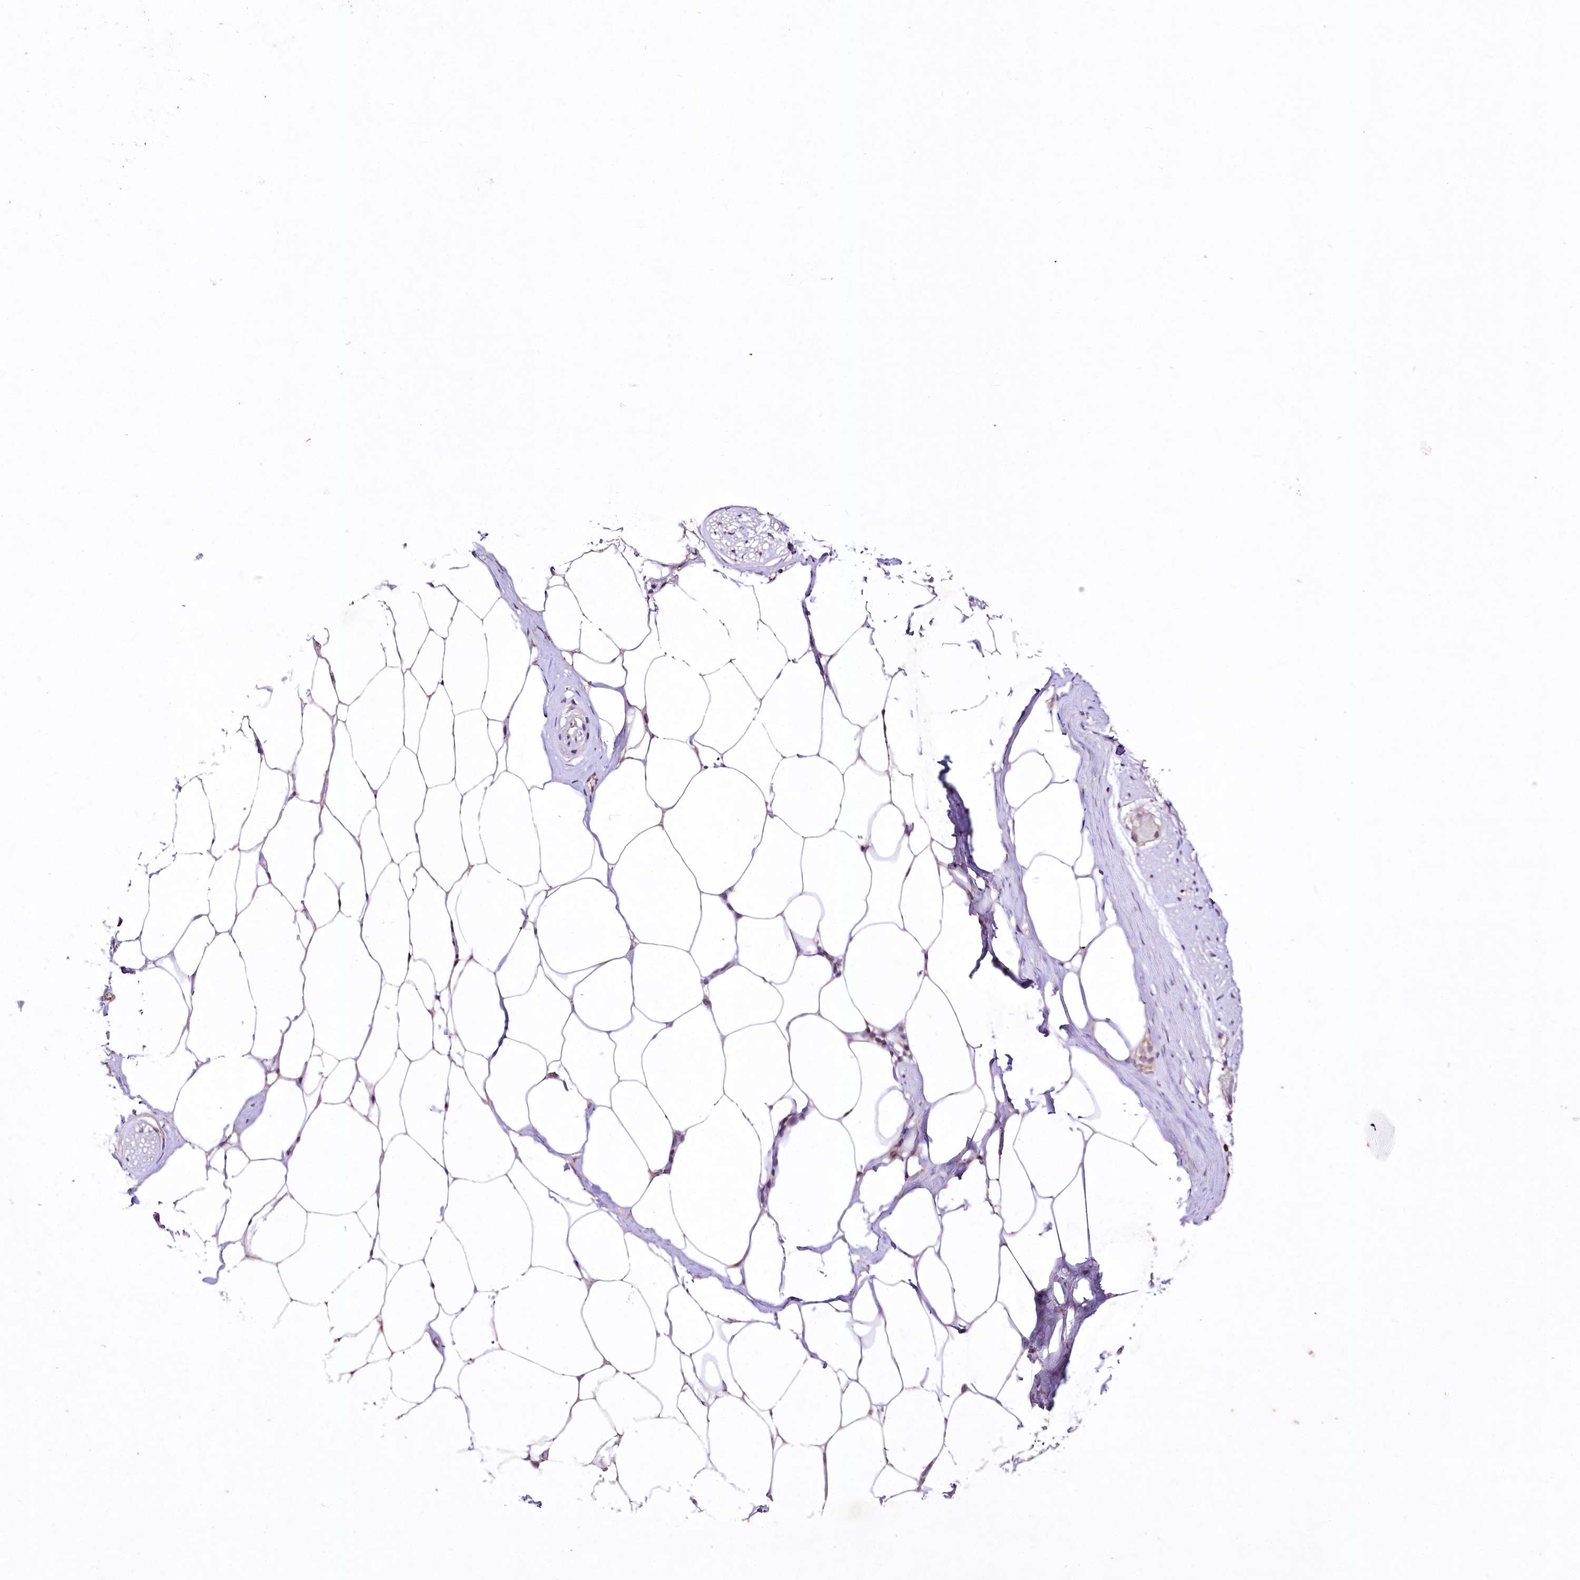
{"staining": {"intensity": "negative", "quantity": "none", "location": "none"}, "tissue": "adipose tissue", "cell_type": "Adipocytes", "image_type": "normal", "snomed": [{"axis": "morphology", "description": "Normal tissue, NOS"}, {"axis": "morphology", "description": "Adenocarcinoma, Low grade"}, {"axis": "topography", "description": "Prostate"}, {"axis": "topography", "description": "Peripheral nerve tissue"}], "caption": "Immunohistochemistry image of unremarkable adipose tissue stained for a protein (brown), which reveals no staining in adipocytes.", "gene": "ENPP1", "patient": {"sex": "male", "age": 63}}